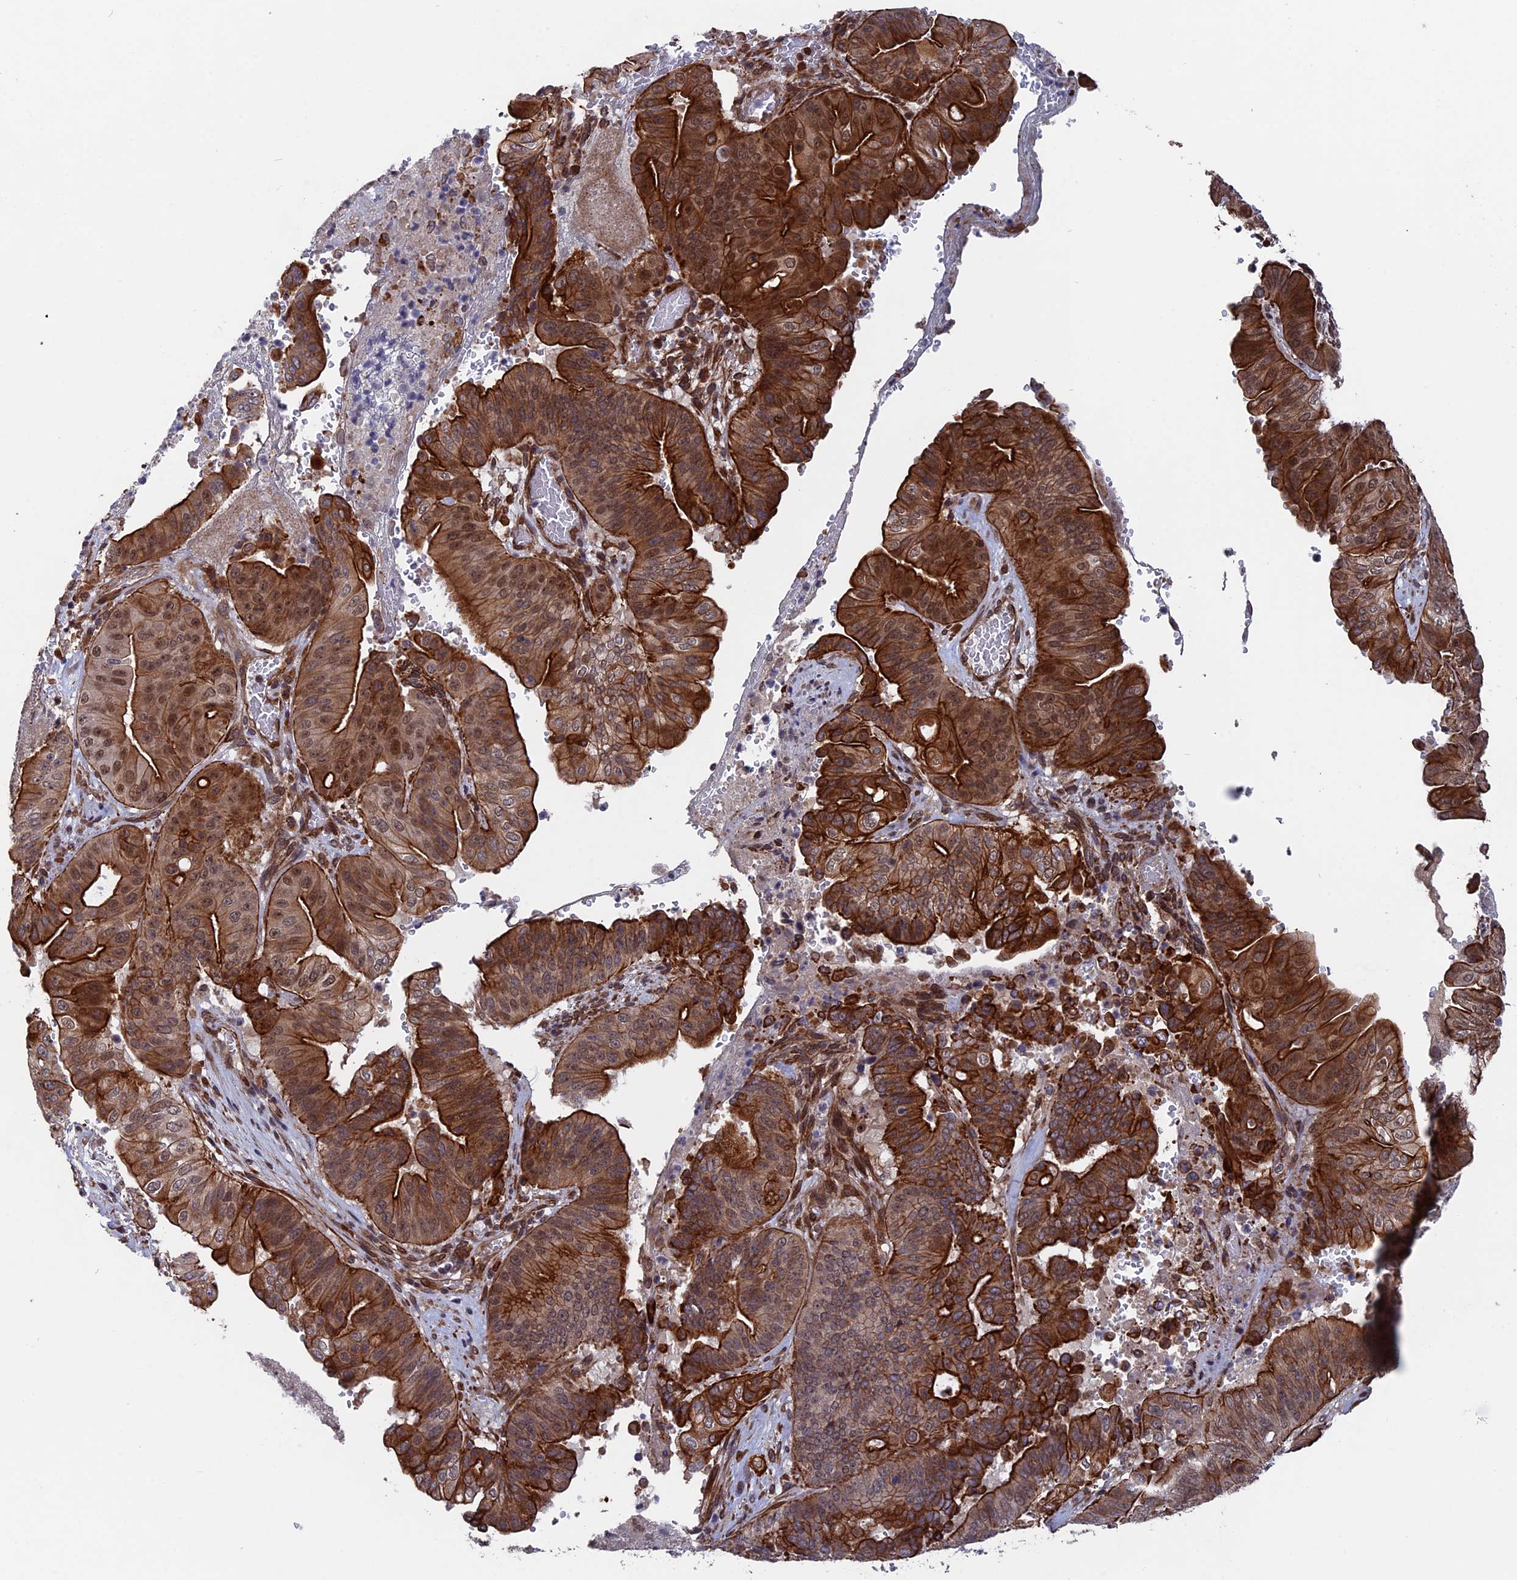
{"staining": {"intensity": "strong", "quantity": "25%-75%", "location": "cytoplasmic/membranous,nuclear"}, "tissue": "pancreatic cancer", "cell_type": "Tumor cells", "image_type": "cancer", "snomed": [{"axis": "morphology", "description": "Adenocarcinoma, NOS"}, {"axis": "topography", "description": "Pancreas"}], "caption": "Pancreatic cancer (adenocarcinoma) stained for a protein exhibits strong cytoplasmic/membranous and nuclear positivity in tumor cells.", "gene": "NOSIP", "patient": {"sex": "female", "age": 77}}